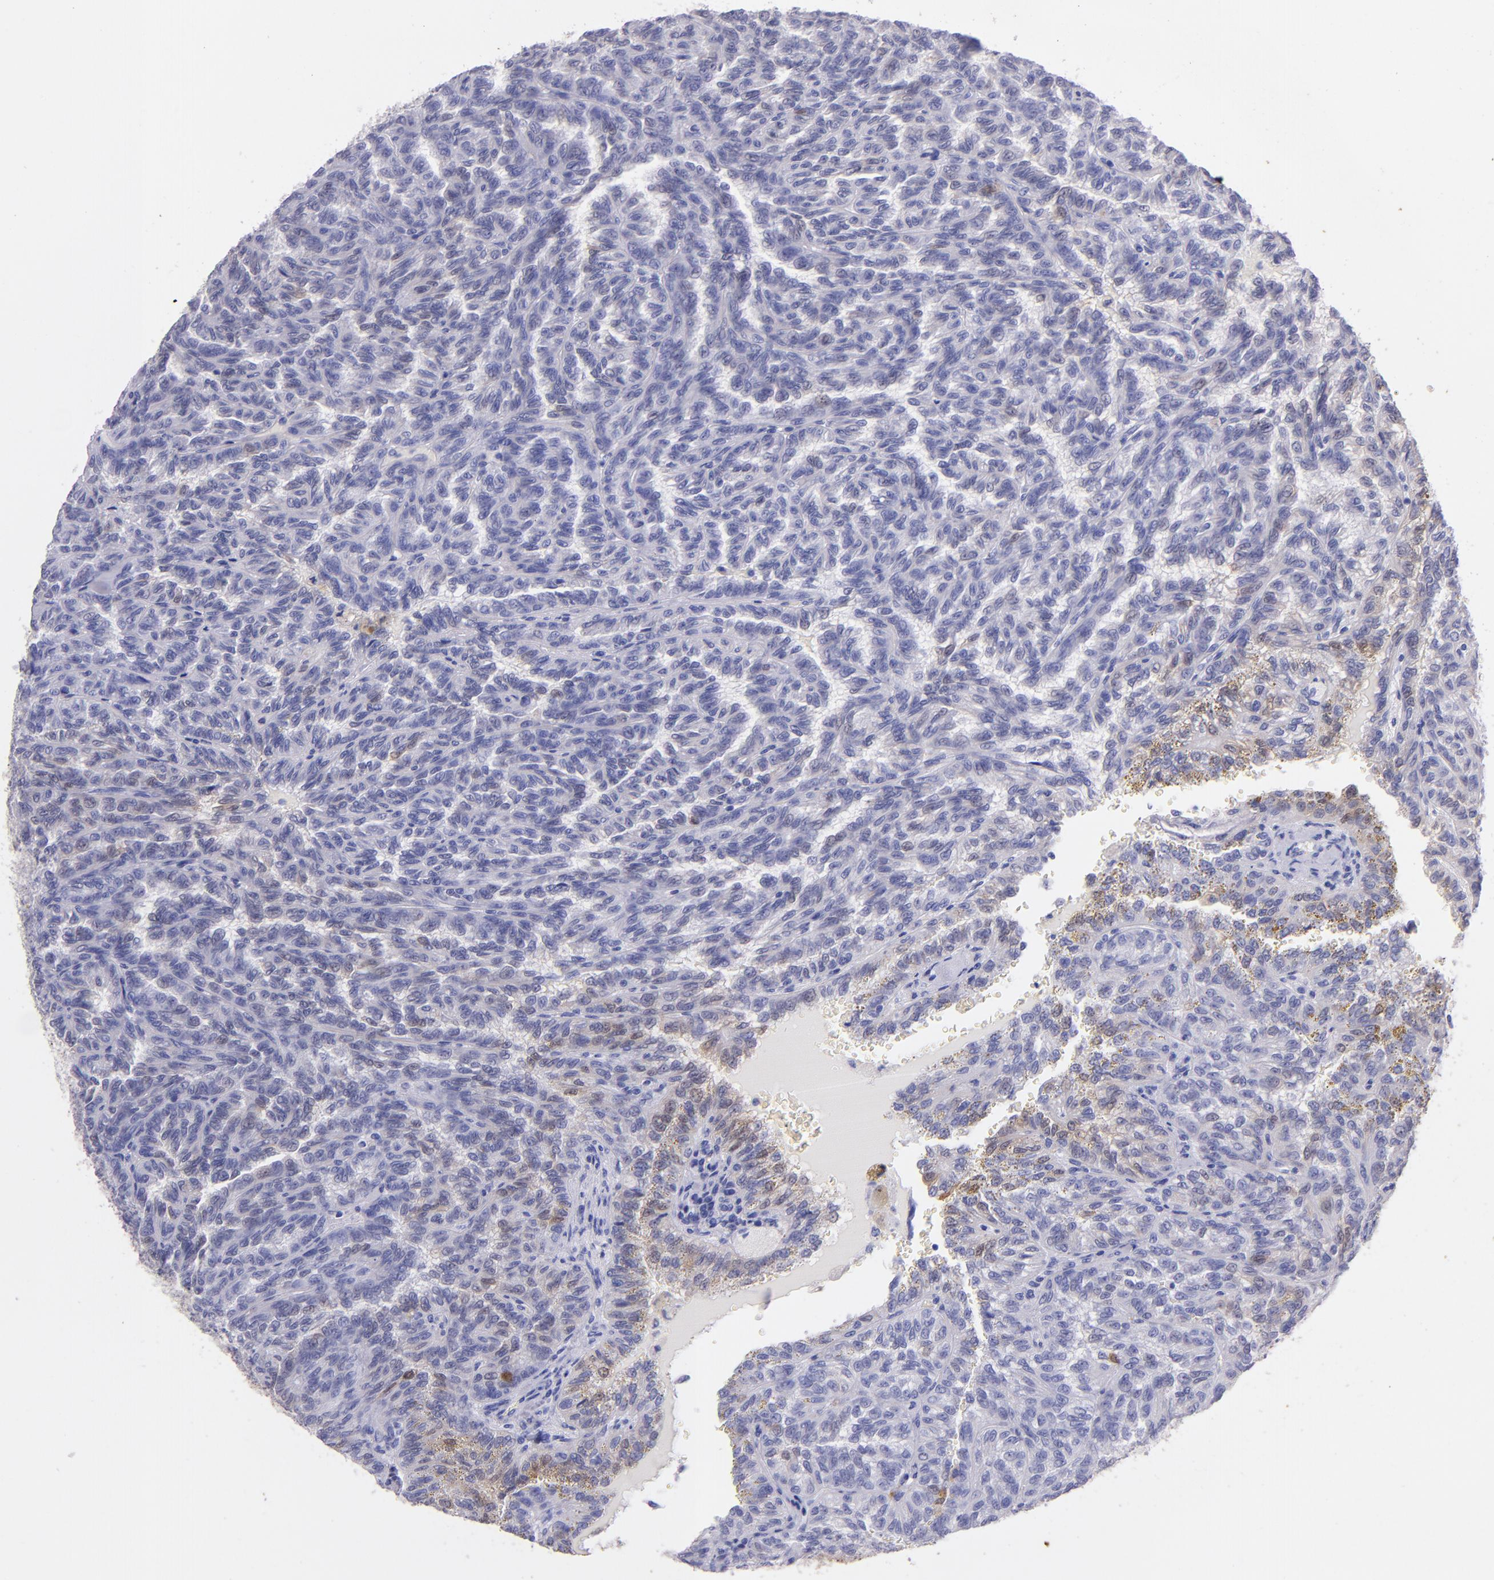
{"staining": {"intensity": "weak", "quantity": "<25%", "location": "cytoplasmic/membranous"}, "tissue": "renal cancer", "cell_type": "Tumor cells", "image_type": "cancer", "snomed": [{"axis": "morphology", "description": "Inflammation, NOS"}, {"axis": "morphology", "description": "Adenocarcinoma, NOS"}, {"axis": "topography", "description": "Kidney"}], "caption": "Renal cancer (adenocarcinoma) stained for a protein using IHC exhibits no expression tumor cells.", "gene": "UCHL1", "patient": {"sex": "male", "age": 68}}